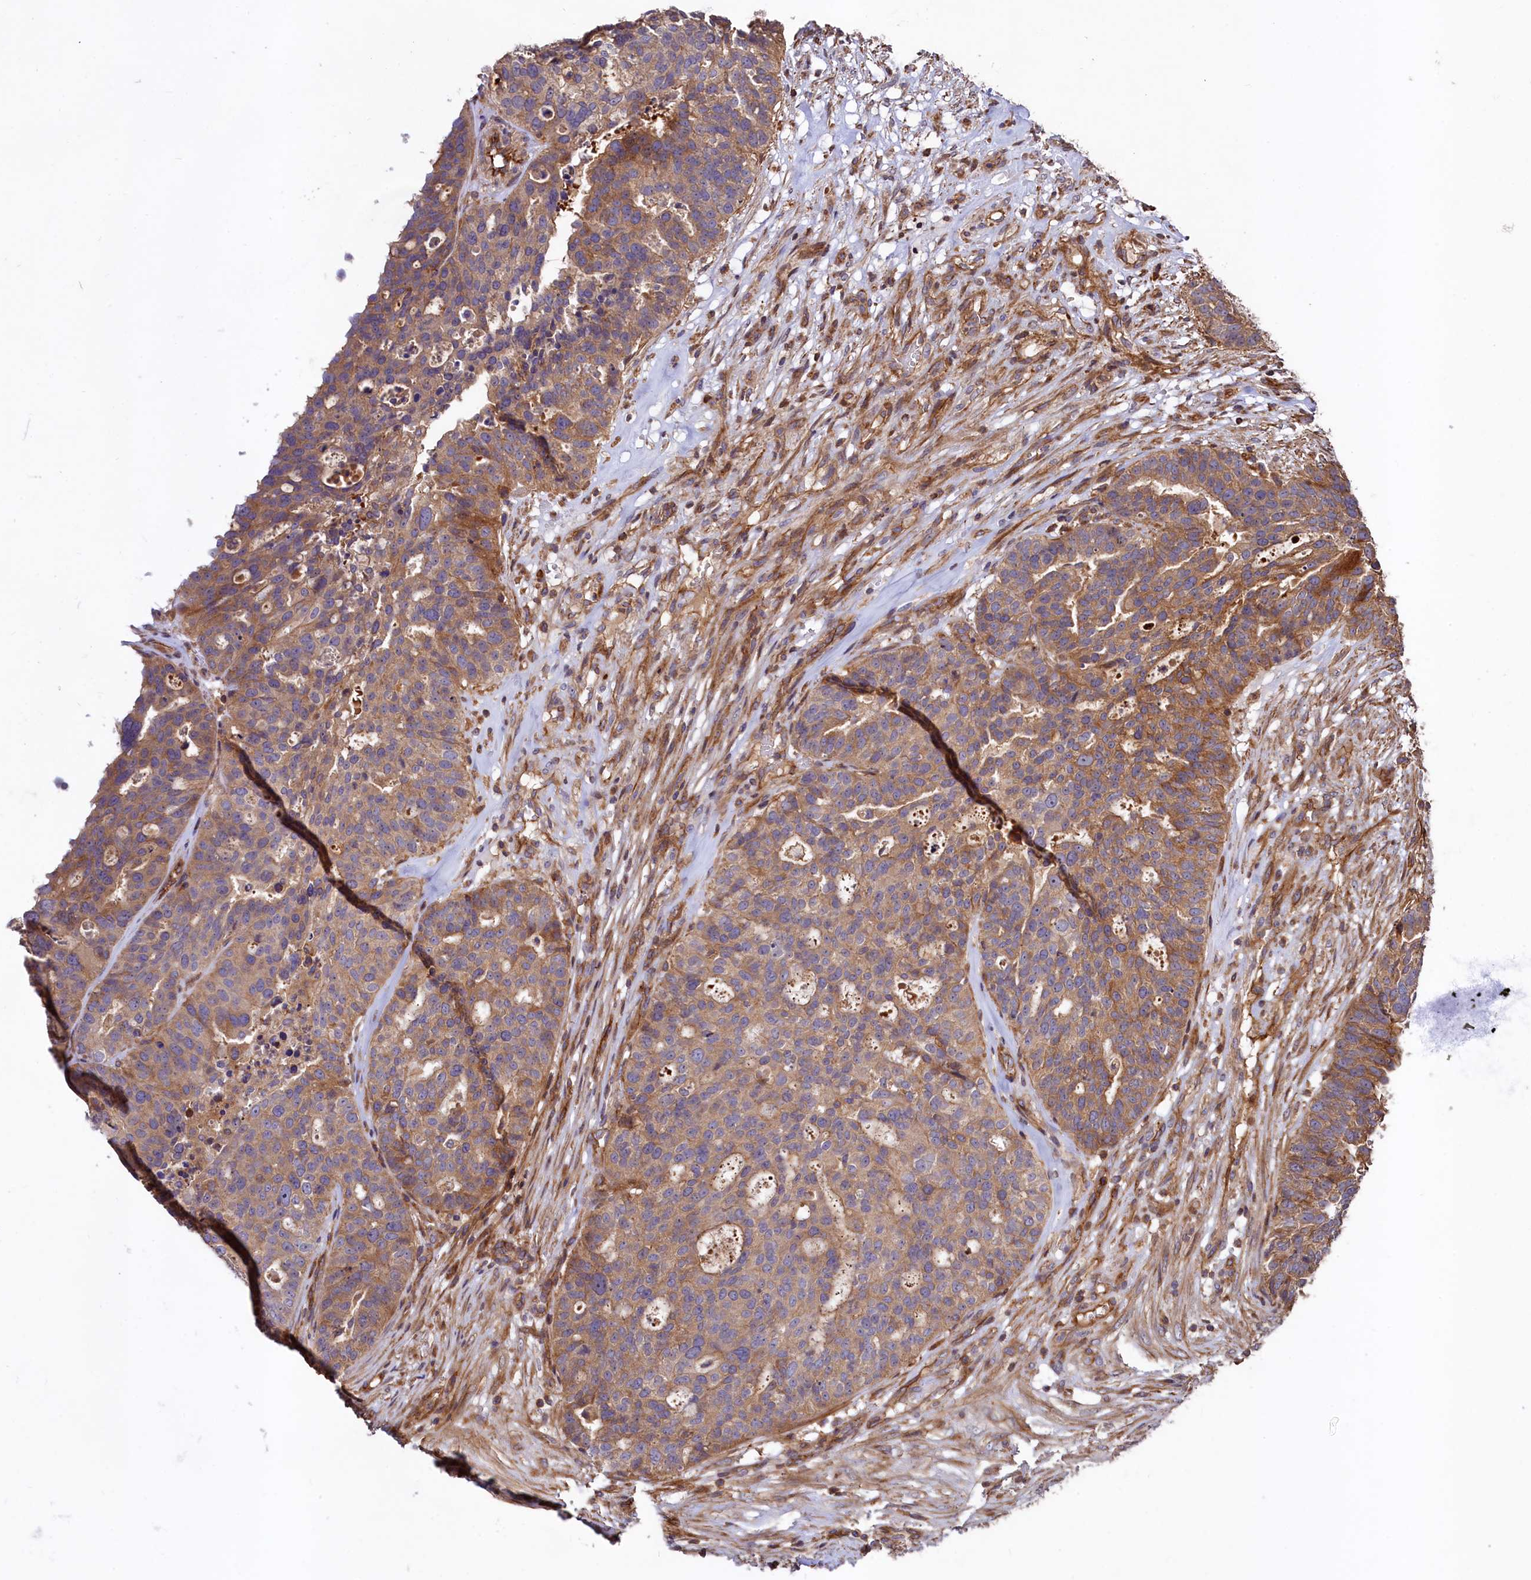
{"staining": {"intensity": "moderate", "quantity": "25%-75%", "location": "cytoplasmic/membranous"}, "tissue": "ovarian cancer", "cell_type": "Tumor cells", "image_type": "cancer", "snomed": [{"axis": "morphology", "description": "Cystadenocarcinoma, serous, NOS"}, {"axis": "topography", "description": "Ovary"}], "caption": "Protein expression analysis of serous cystadenocarcinoma (ovarian) shows moderate cytoplasmic/membranous staining in approximately 25%-75% of tumor cells.", "gene": "KLHDC4", "patient": {"sex": "female", "age": 59}}